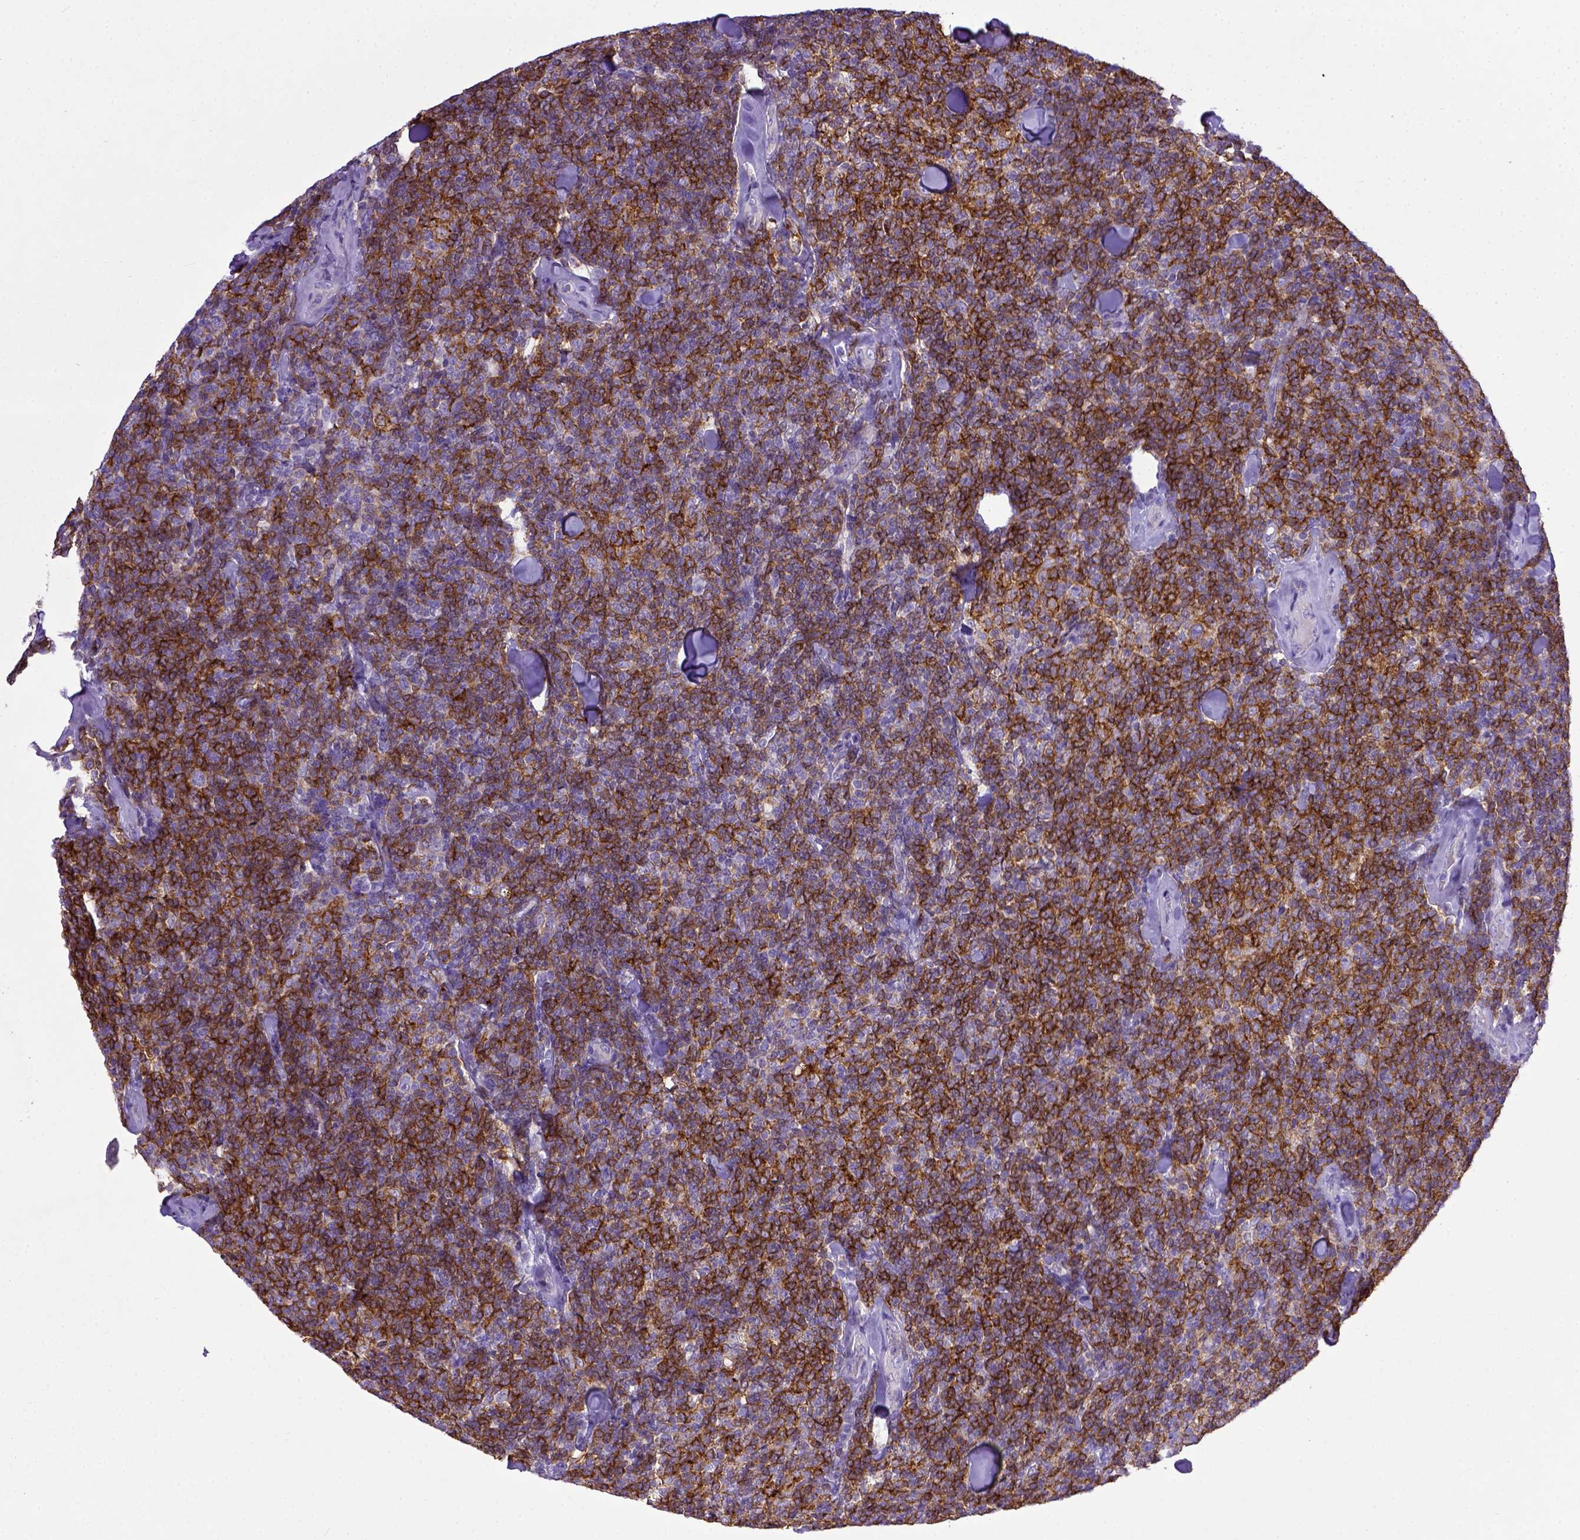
{"staining": {"intensity": "strong", "quantity": ">75%", "location": "cytoplasmic/membranous"}, "tissue": "lymphoma", "cell_type": "Tumor cells", "image_type": "cancer", "snomed": [{"axis": "morphology", "description": "Malignant lymphoma, non-Hodgkin's type, Low grade"}, {"axis": "topography", "description": "Lymph node"}], "caption": "Immunohistochemistry (DAB (3,3'-diaminobenzidine)) staining of malignant lymphoma, non-Hodgkin's type (low-grade) reveals strong cytoplasmic/membranous protein staining in about >75% of tumor cells.", "gene": "CD40", "patient": {"sex": "female", "age": 56}}